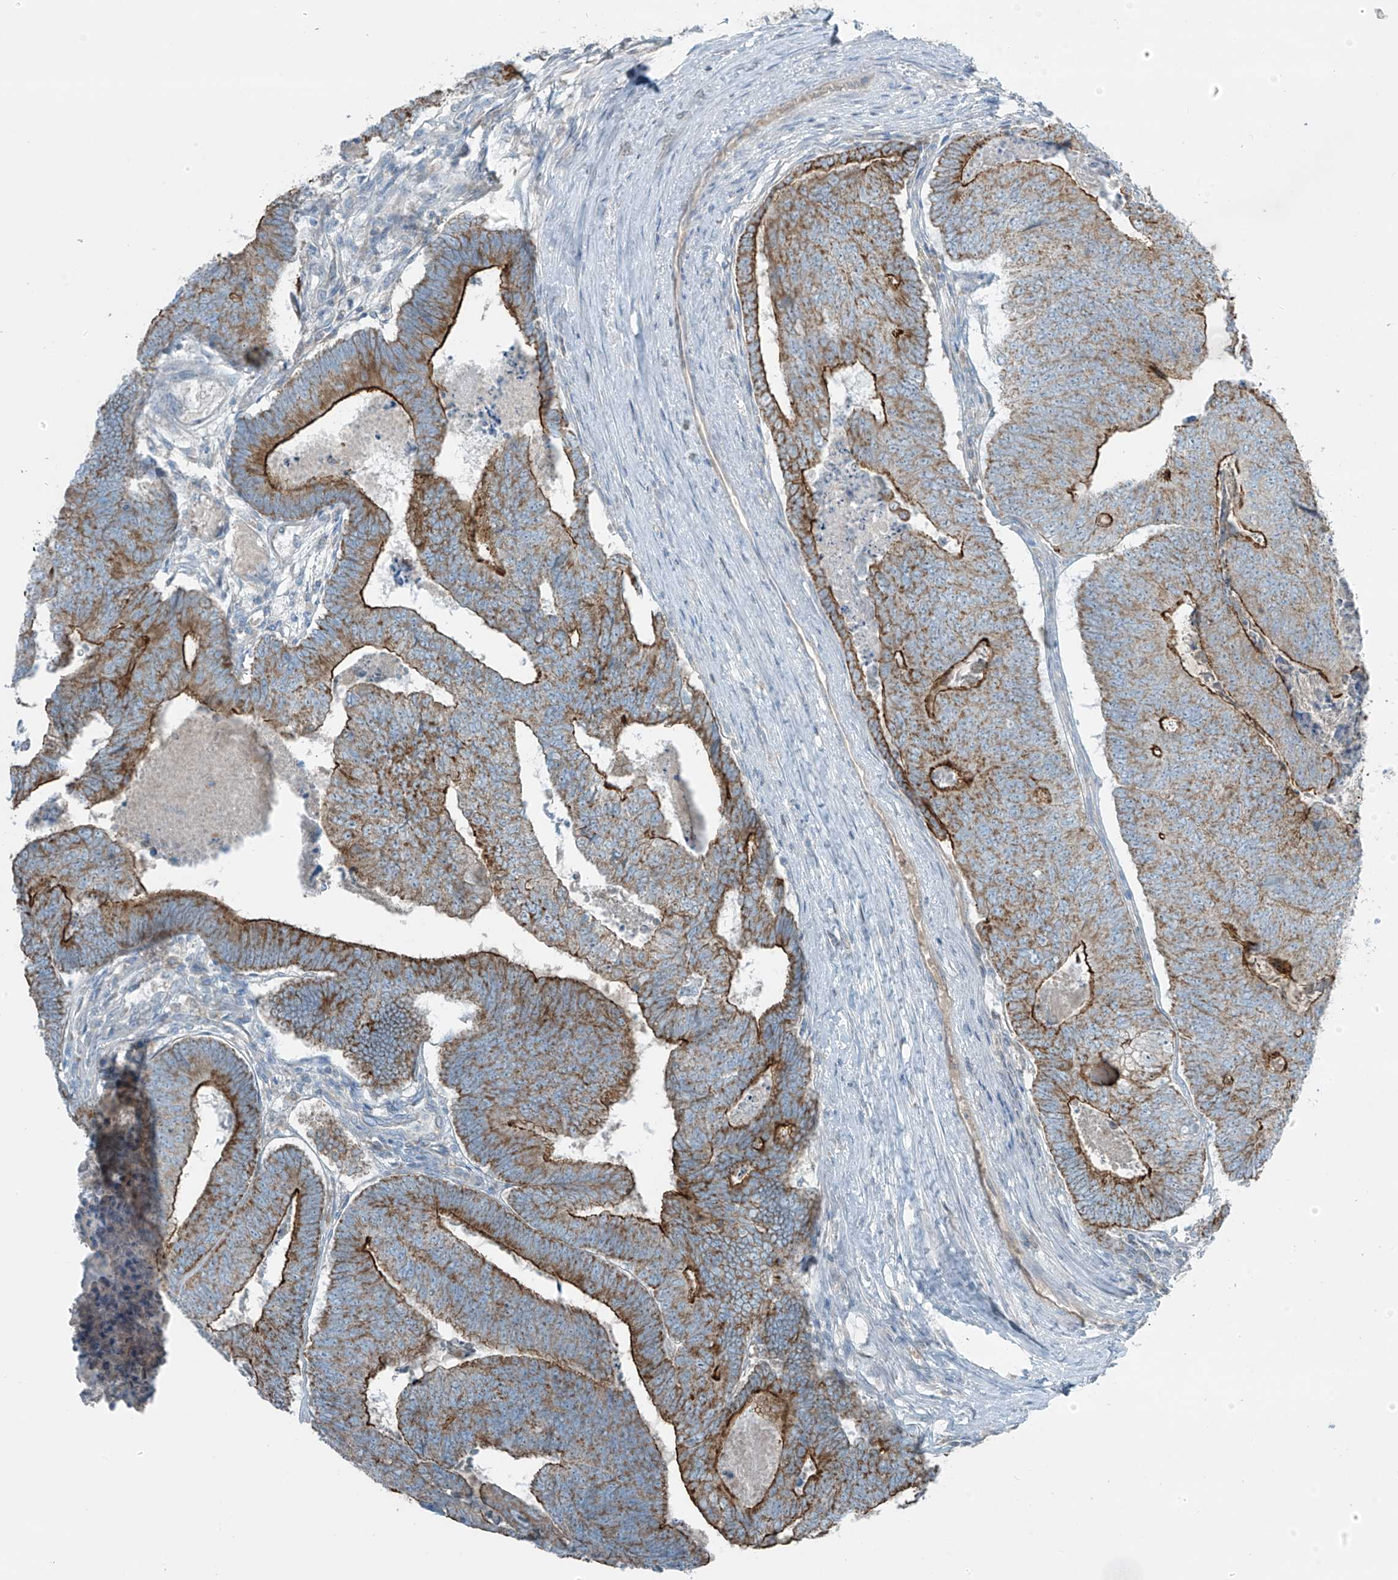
{"staining": {"intensity": "strong", "quantity": ">75%", "location": "cytoplasmic/membranous"}, "tissue": "colorectal cancer", "cell_type": "Tumor cells", "image_type": "cancer", "snomed": [{"axis": "morphology", "description": "Adenocarcinoma, NOS"}, {"axis": "topography", "description": "Colon"}], "caption": "The photomicrograph shows immunohistochemical staining of colorectal cancer (adenocarcinoma). There is strong cytoplasmic/membranous positivity is seen in about >75% of tumor cells. (DAB IHC, brown staining for protein, blue staining for nuclei).", "gene": "FAM131C", "patient": {"sex": "female", "age": 67}}